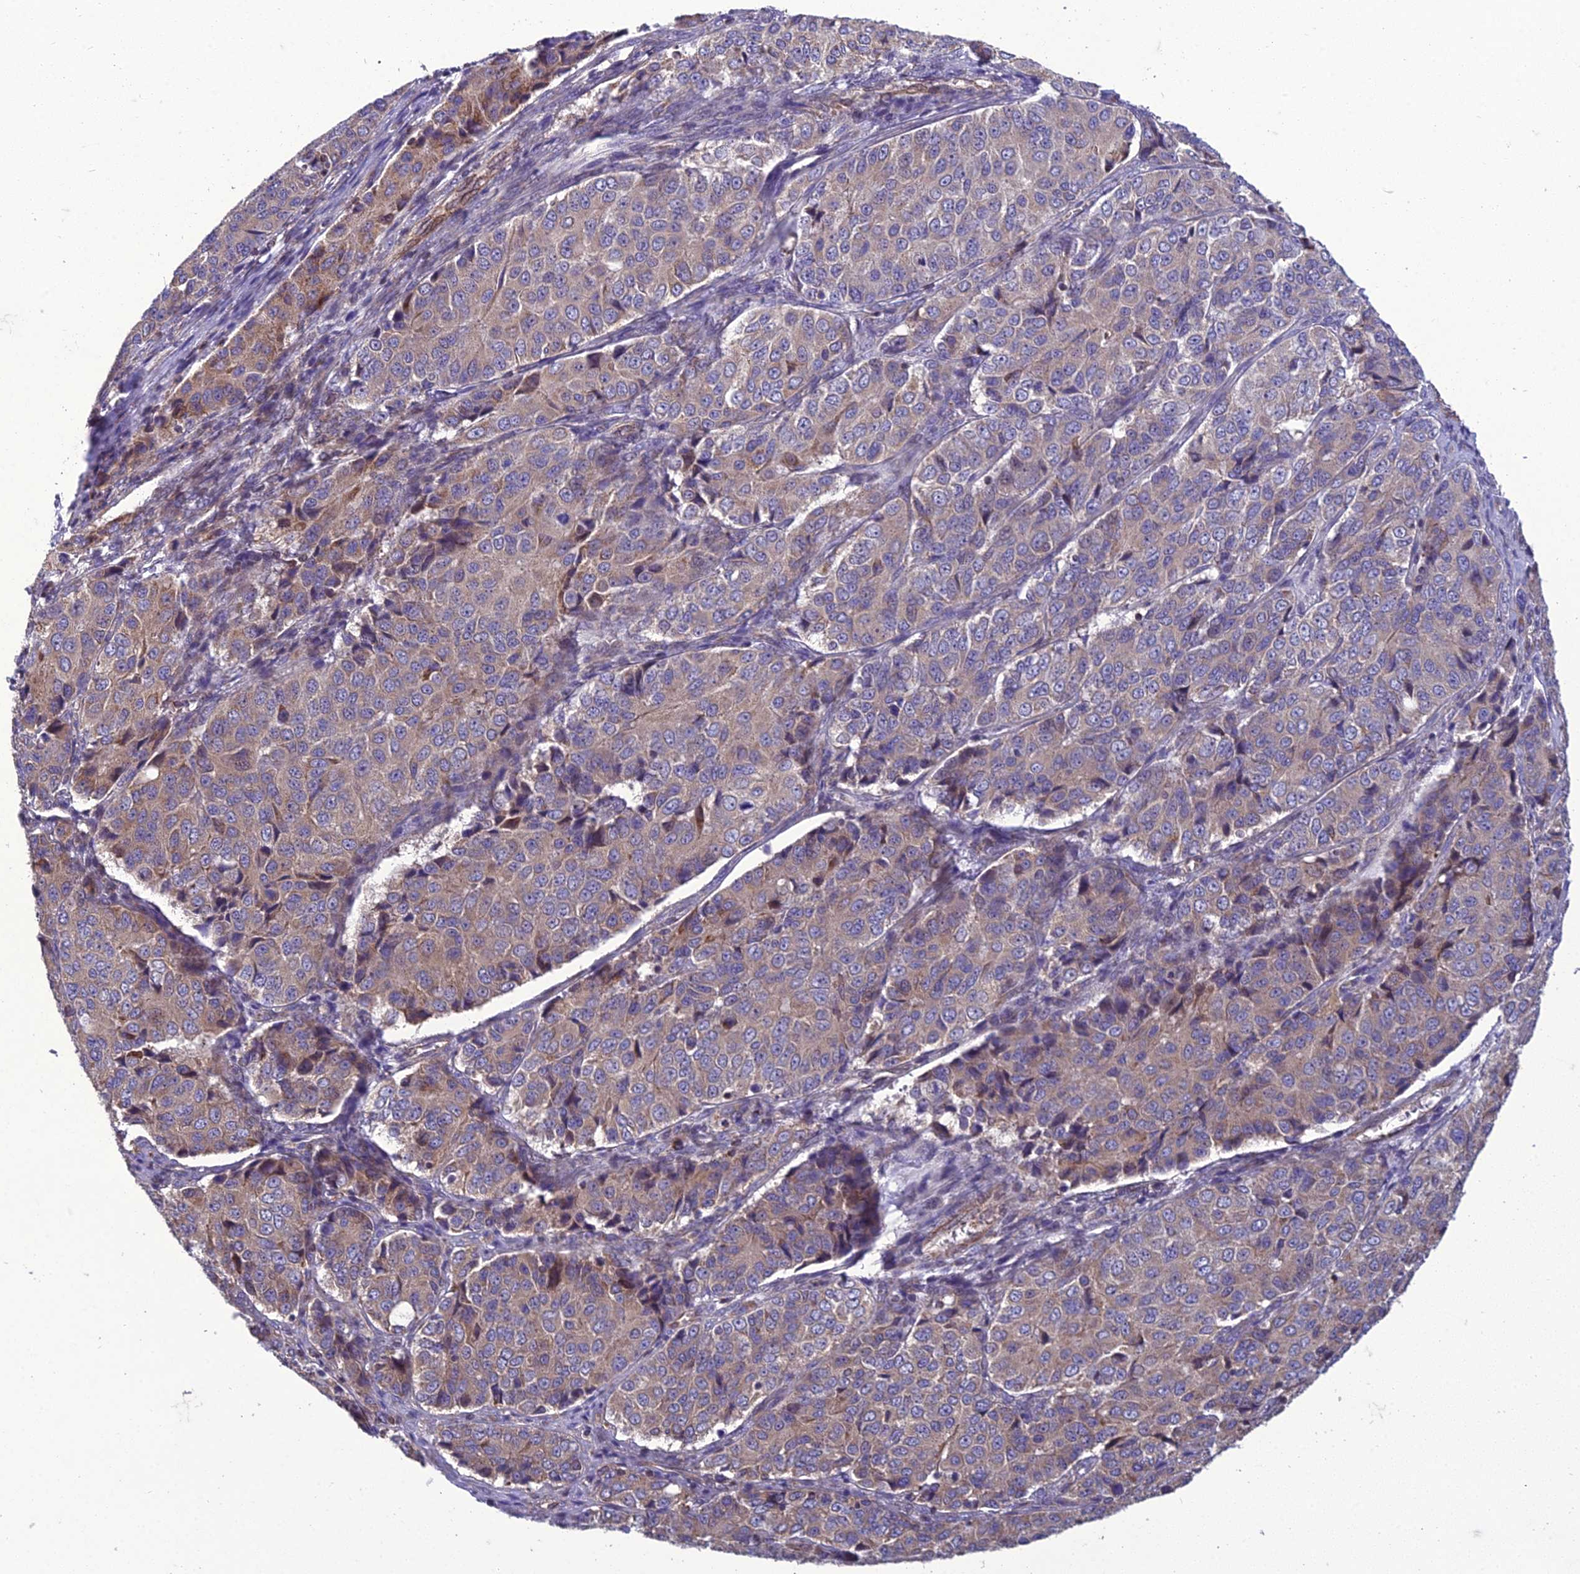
{"staining": {"intensity": "weak", "quantity": "25%-75%", "location": "cytoplasmic/membranous"}, "tissue": "ovarian cancer", "cell_type": "Tumor cells", "image_type": "cancer", "snomed": [{"axis": "morphology", "description": "Carcinoma, endometroid"}, {"axis": "topography", "description": "Ovary"}], "caption": "This micrograph exhibits ovarian endometroid carcinoma stained with immunohistochemistry (IHC) to label a protein in brown. The cytoplasmic/membranous of tumor cells show weak positivity for the protein. Nuclei are counter-stained blue.", "gene": "GIMAP1", "patient": {"sex": "female", "age": 51}}